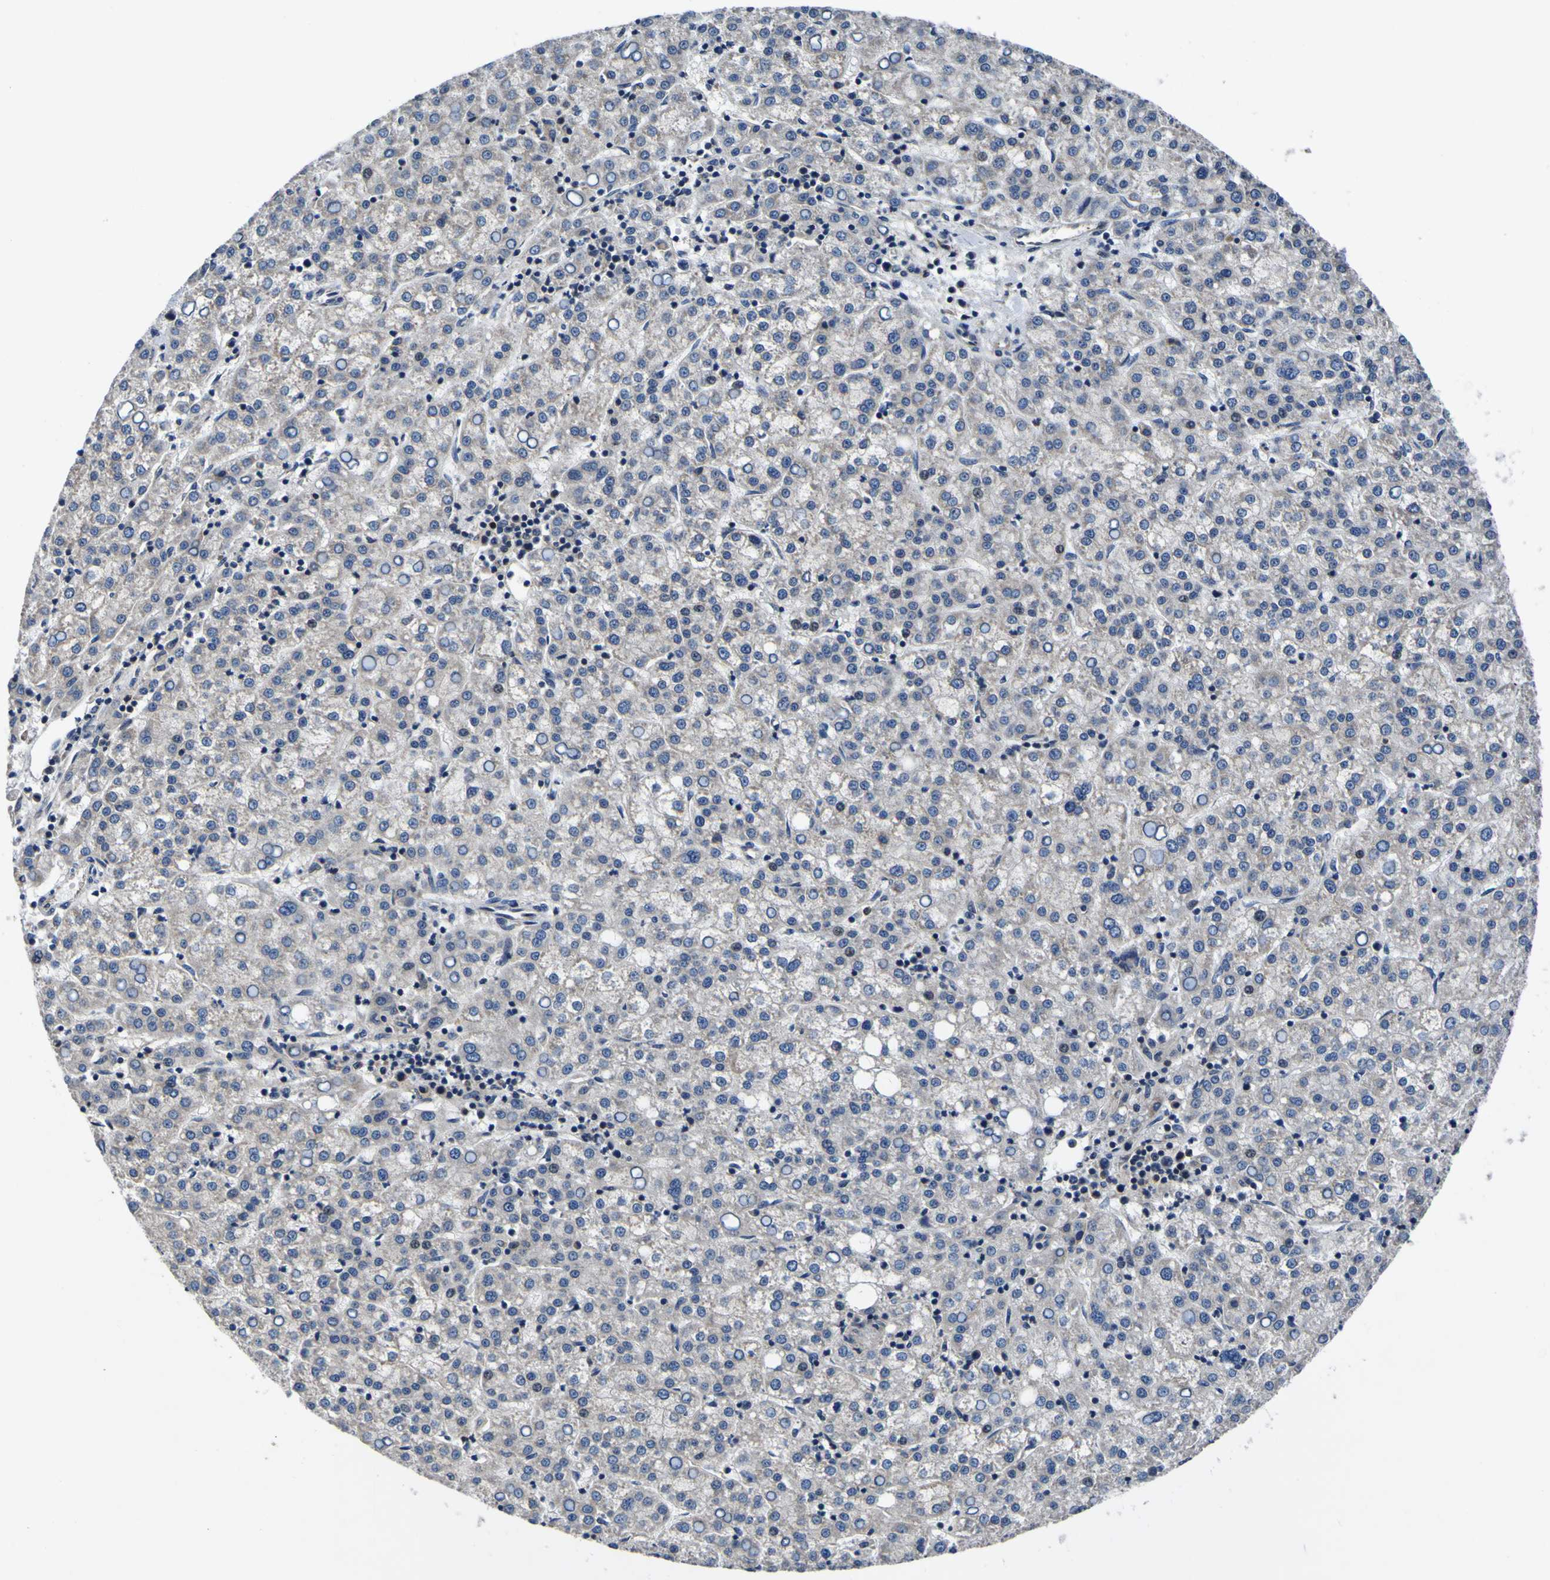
{"staining": {"intensity": "negative", "quantity": "none", "location": "none"}, "tissue": "liver cancer", "cell_type": "Tumor cells", "image_type": "cancer", "snomed": [{"axis": "morphology", "description": "Carcinoma, Hepatocellular, NOS"}, {"axis": "topography", "description": "Liver"}], "caption": "Liver cancer (hepatocellular carcinoma) was stained to show a protein in brown. There is no significant positivity in tumor cells.", "gene": "EPHB4", "patient": {"sex": "female", "age": 58}}